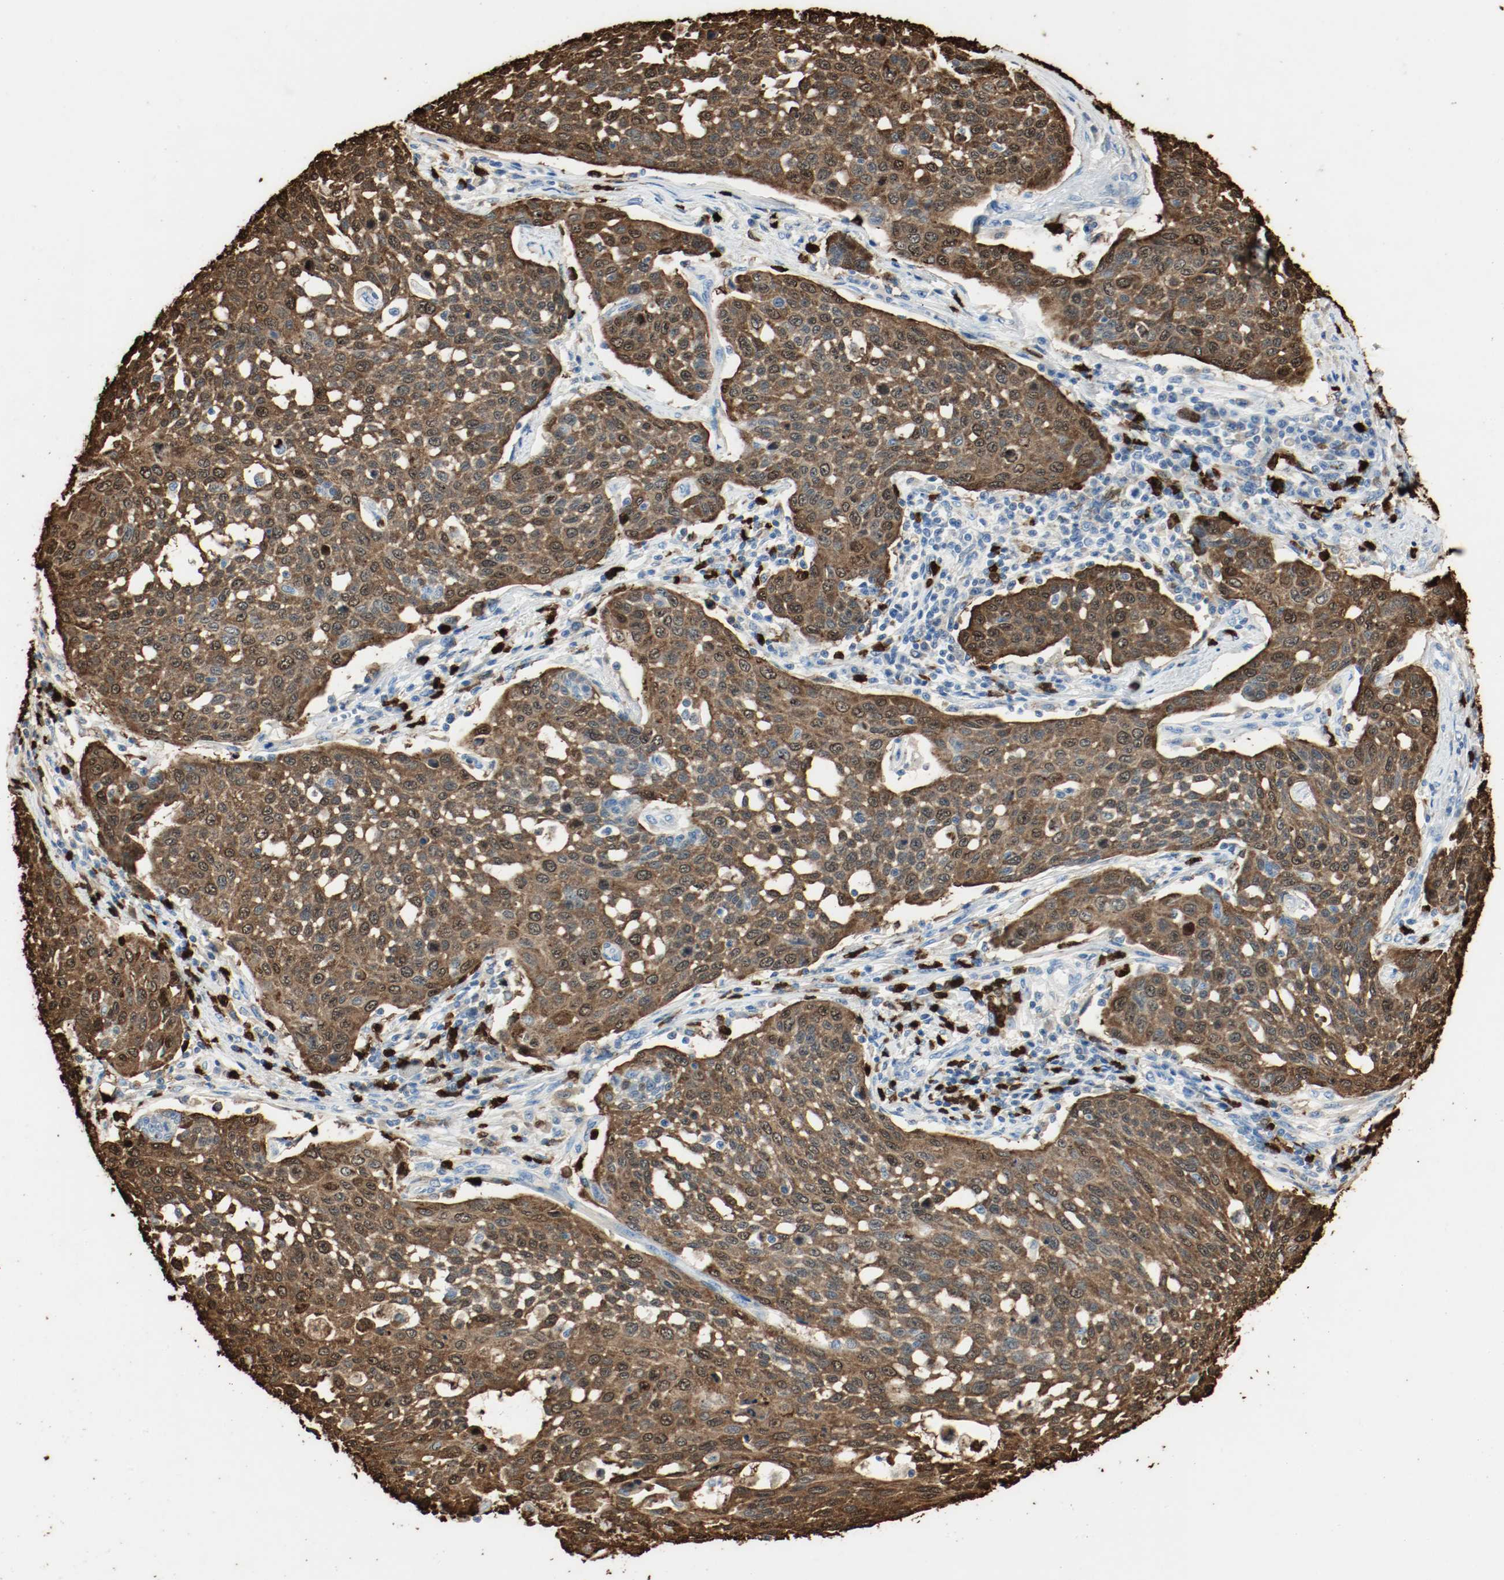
{"staining": {"intensity": "strong", "quantity": ">75%", "location": "cytoplasmic/membranous"}, "tissue": "cervical cancer", "cell_type": "Tumor cells", "image_type": "cancer", "snomed": [{"axis": "morphology", "description": "Squamous cell carcinoma, NOS"}, {"axis": "topography", "description": "Cervix"}], "caption": "This is a histology image of immunohistochemistry (IHC) staining of cervical cancer, which shows strong expression in the cytoplasmic/membranous of tumor cells.", "gene": "S100A9", "patient": {"sex": "female", "age": 34}}